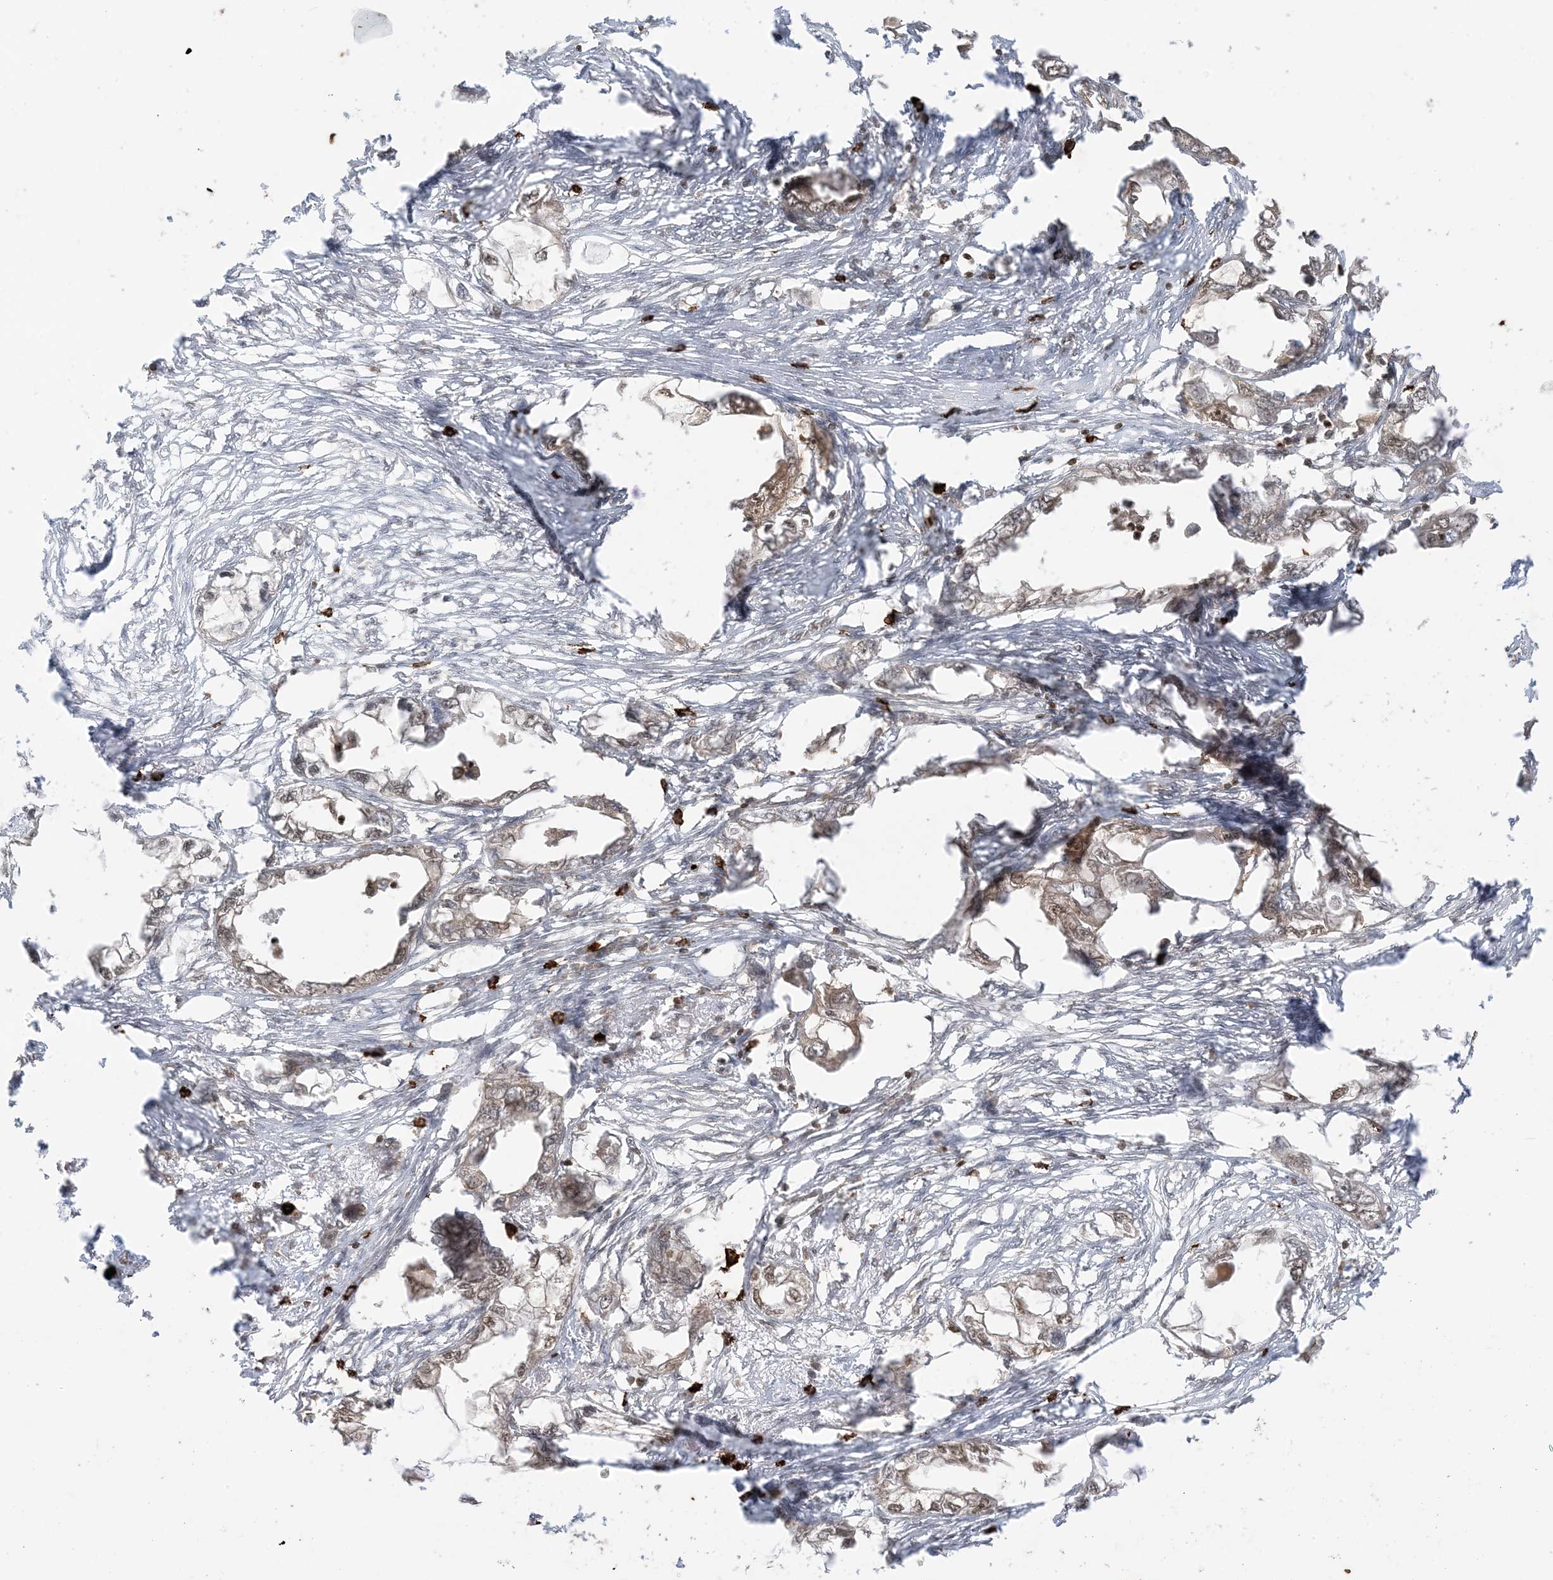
{"staining": {"intensity": "weak", "quantity": "25%-75%", "location": "nuclear"}, "tissue": "endometrial cancer", "cell_type": "Tumor cells", "image_type": "cancer", "snomed": [{"axis": "morphology", "description": "Adenocarcinoma, NOS"}, {"axis": "morphology", "description": "Adenocarcinoma, metastatic, NOS"}, {"axis": "topography", "description": "Adipose tissue"}, {"axis": "topography", "description": "Endometrium"}], "caption": "The image demonstrates a brown stain indicating the presence of a protein in the nuclear of tumor cells in endometrial cancer. Ihc stains the protein of interest in brown and the nuclei are stained blue.", "gene": "PPP1R7", "patient": {"sex": "female", "age": 67}}